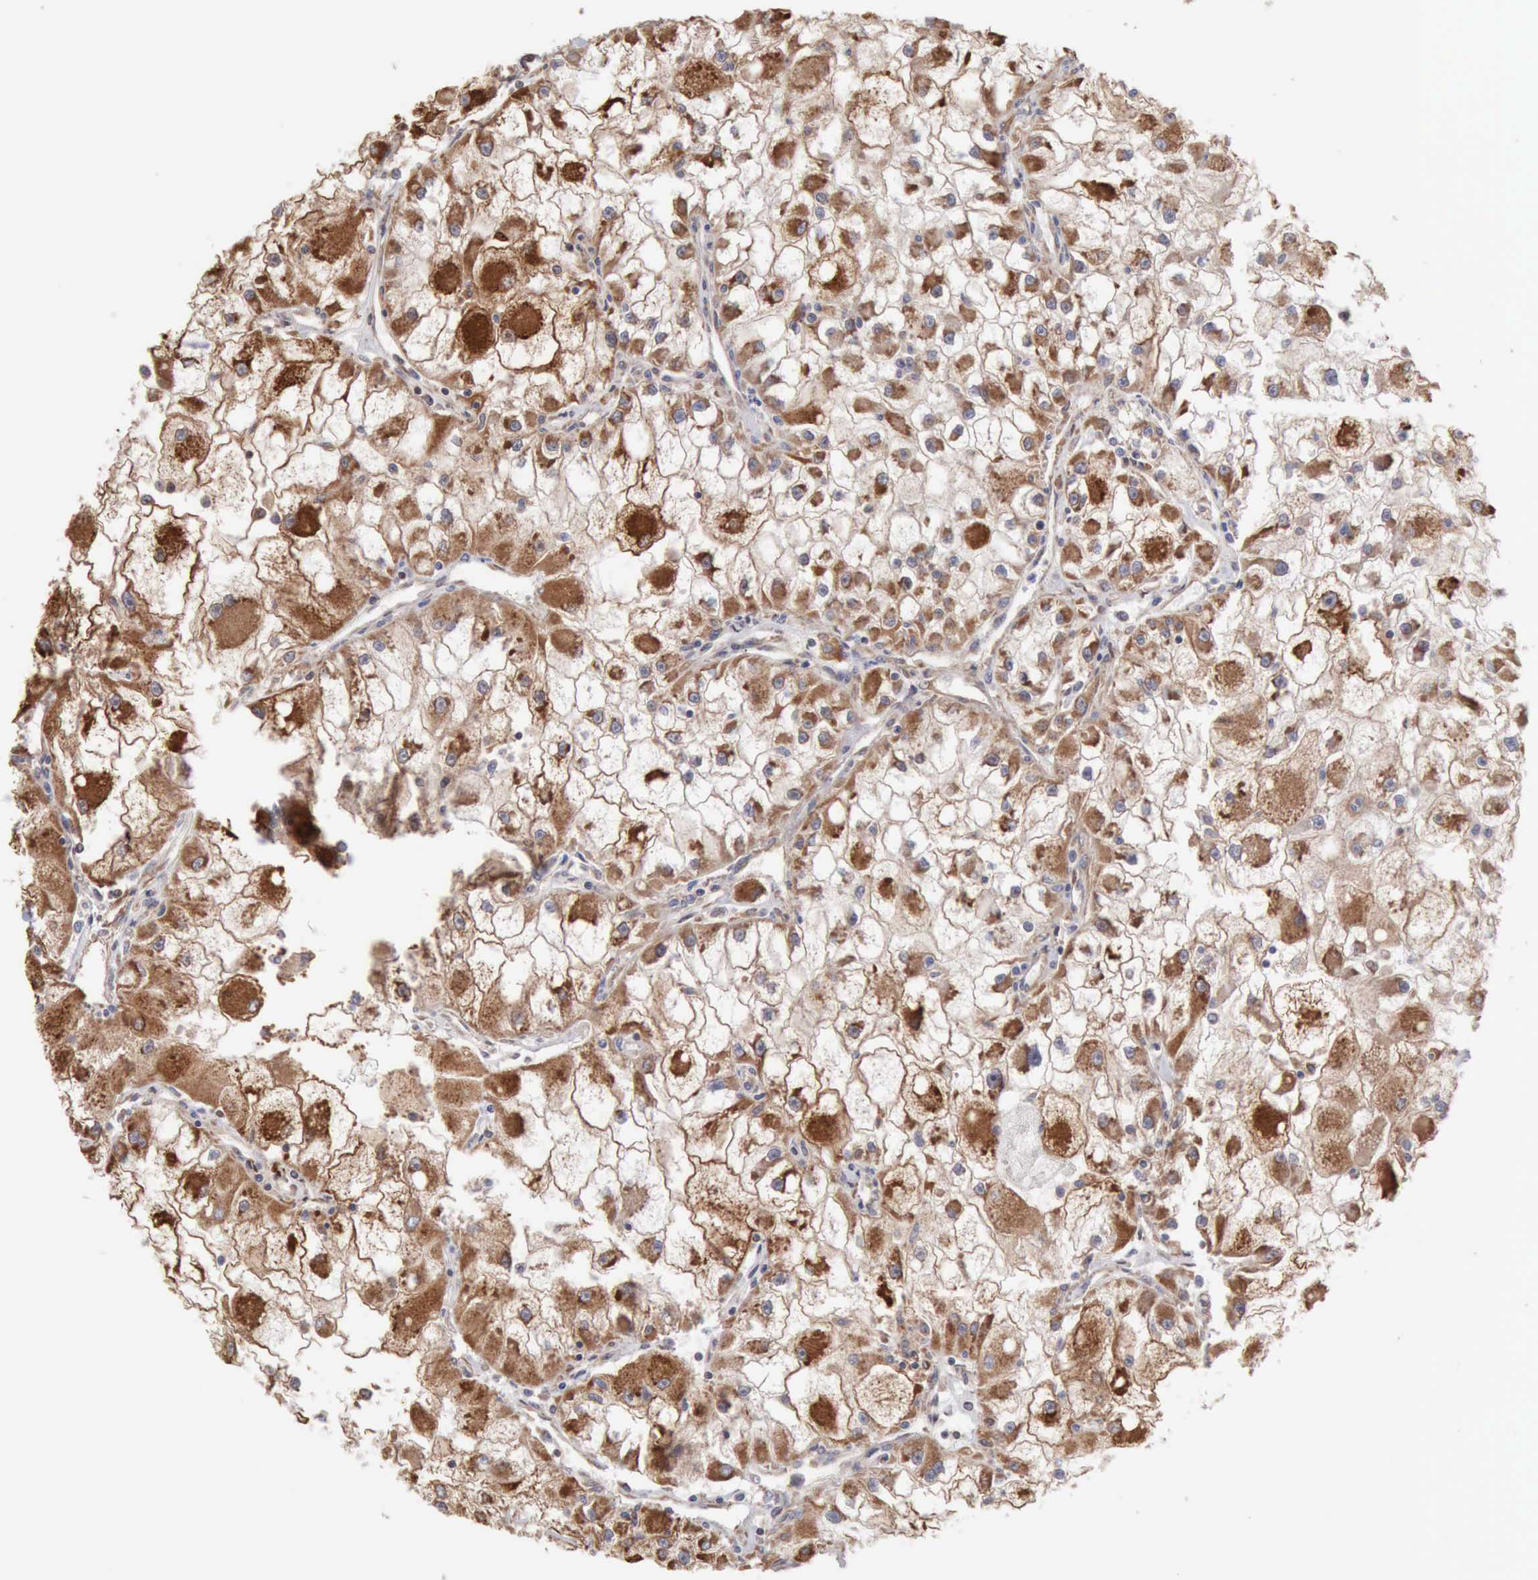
{"staining": {"intensity": "moderate", "quantity": "25%-75%", "location": "cytoplasmic/membranous"}, "tissue": "renal cancer", "cell_type": "Tumor cells", "image_type": "cancer", "snomed": [{"axis": "morphology", "description": "Adenocarcinoma, NOS"}, {"axis": "topography", "description": "Kidney"}], "caption": "Immunohistochemistry (IHC) micrograph of neoplastic tissue: renal cancer stained using immunohistochemistry demonstrates medium levels of moderate protein expression localized specifically in the cytoplasmic/membranous of tumor cells, appearing as a cytoplasmic/membranous brown color.", "gene": "APOL2", "patient": {"sex": "female", "age": 73}}